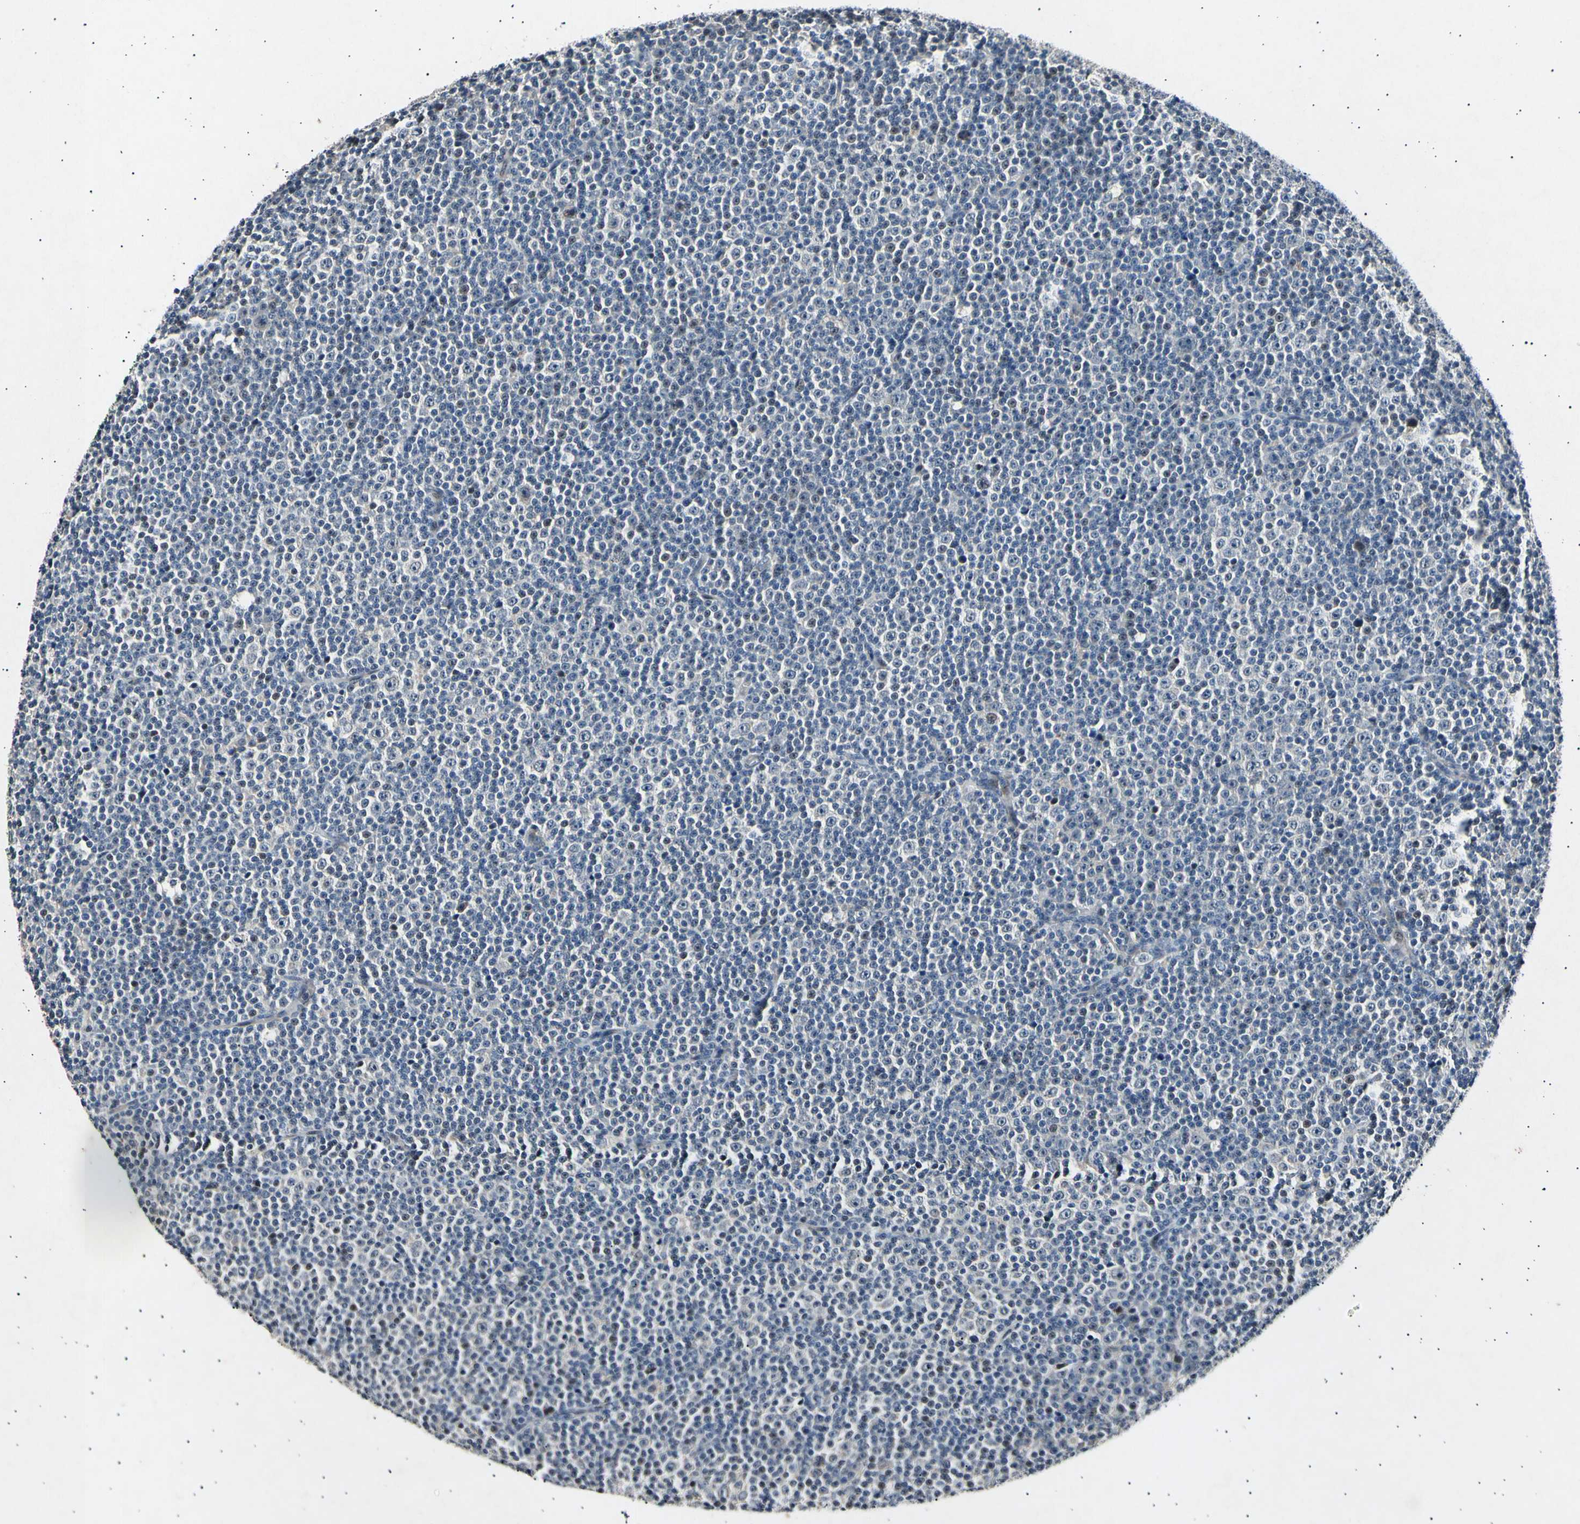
{"staining": {"intensity": "negative", "quantity": "none", "location": "none"}, "tissue": "lymphoma", "cell_type": "Tumor cells", "image_type": "cancer", "snomed": [{"axis": "morphology", "description": "Malignant lymphoma, non-Hodgkin's type, Low grade"}, {"axis": "topography", "description": "Lymph node"}], "caption": "This is a photomicrograph of immunohistochemistry (IHC) staining of low-grade malignant lymphoma, non-Hodgkin's type, which shows no positivity in tumor cells.", "gene": "ADCY3", "patient": {"sex": "female", "age": 67}}